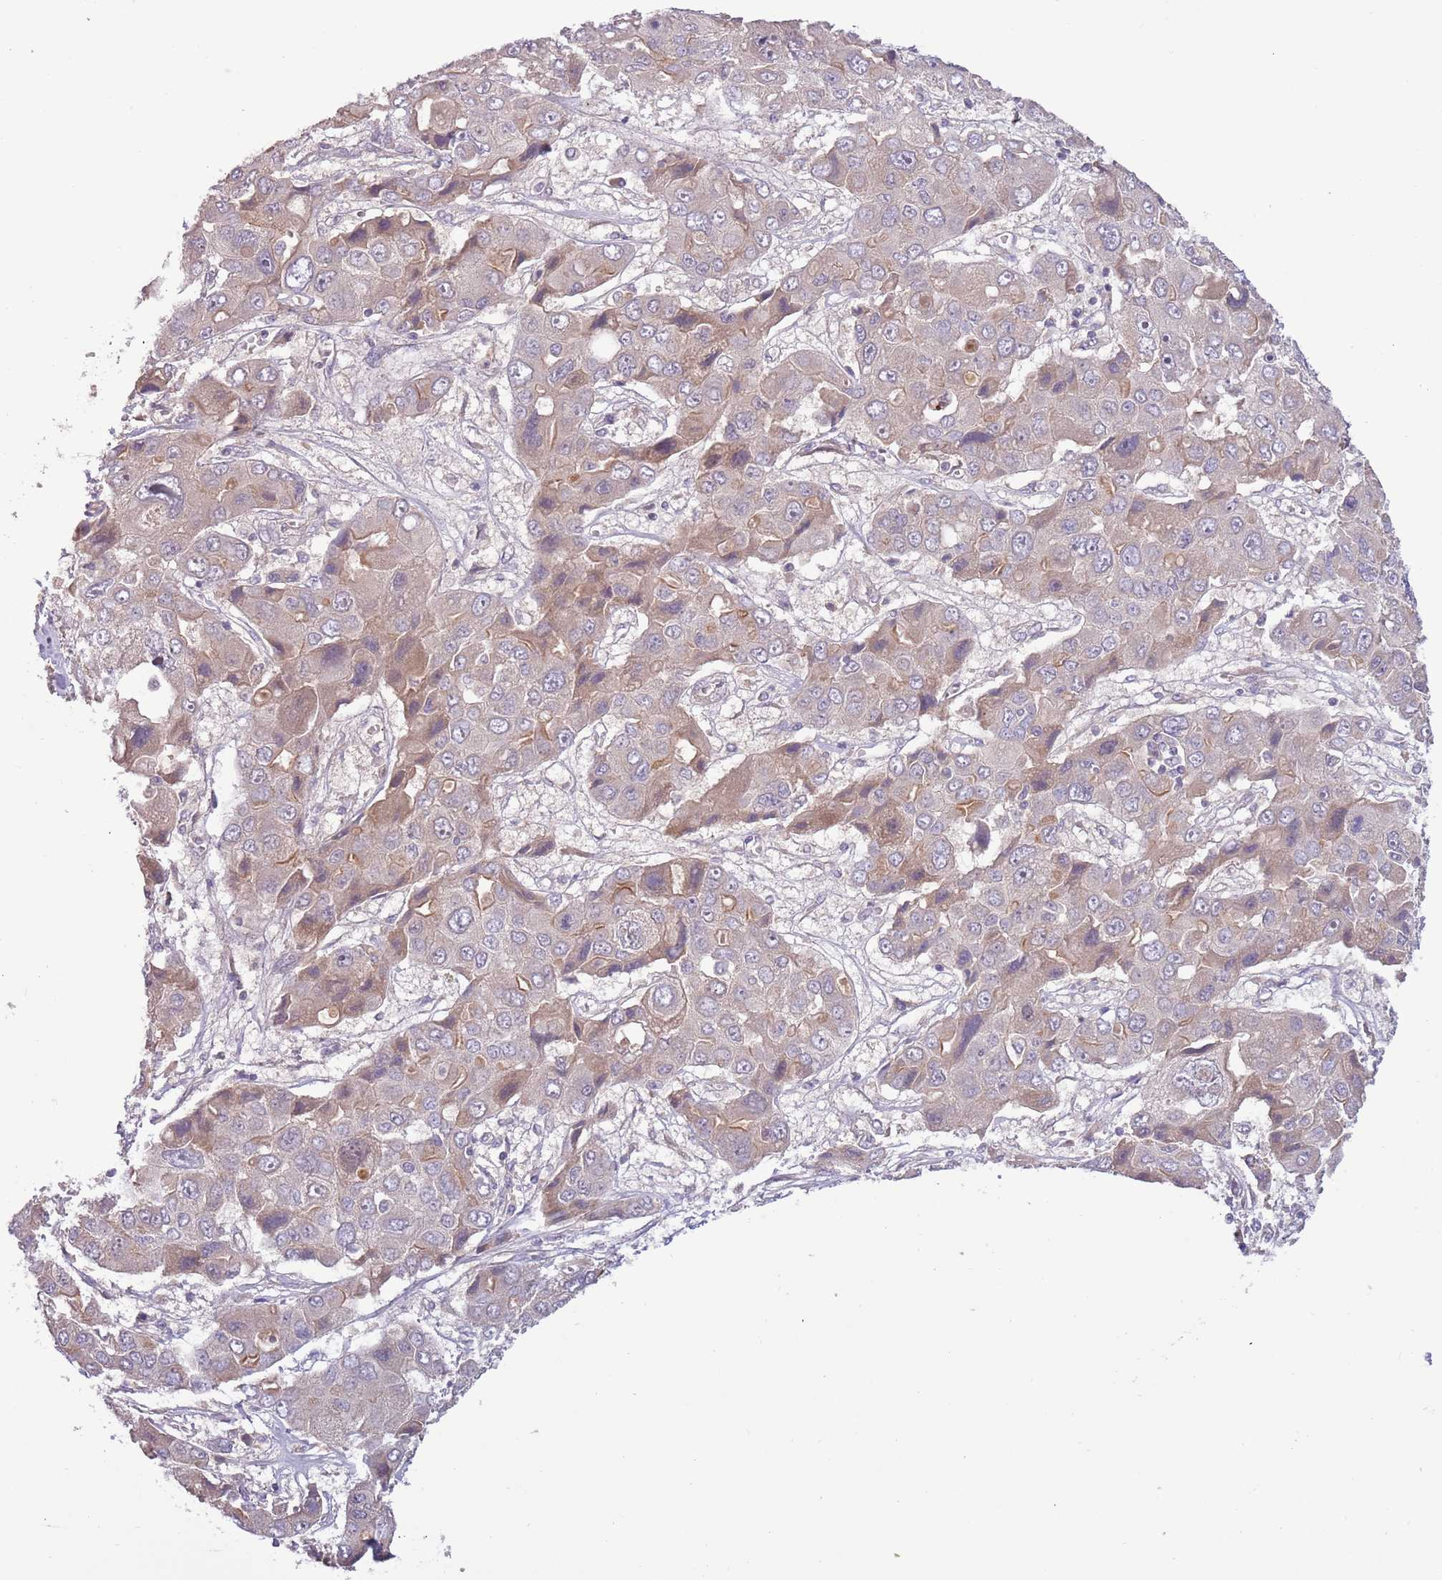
{"staining": {"intensity": "moderate", "quantity": "<25%", "location": "cytoplasmic/membranous"}, "tissue": "liver cancer", "cell_type": "Tumor cells", "image_type": "cancer", "snomed": [{"axis": "morphology", "description": "Cholangiocarcinoma"}, {"axis": "topography", "description": "Liver"}], "caption": "Liver cholangiocarcinoma tissue exhibits moderate cytoplasmic/membranous positivity in approximately <25% of tumor cells, visualized by immunohistochemistry. Immunohistochemistry (ihc) stains the protein of interest in brown and the nuclei are stained blue.", "gene": "SHROOM3", "patient": {"sex": "male", "age": 67}}